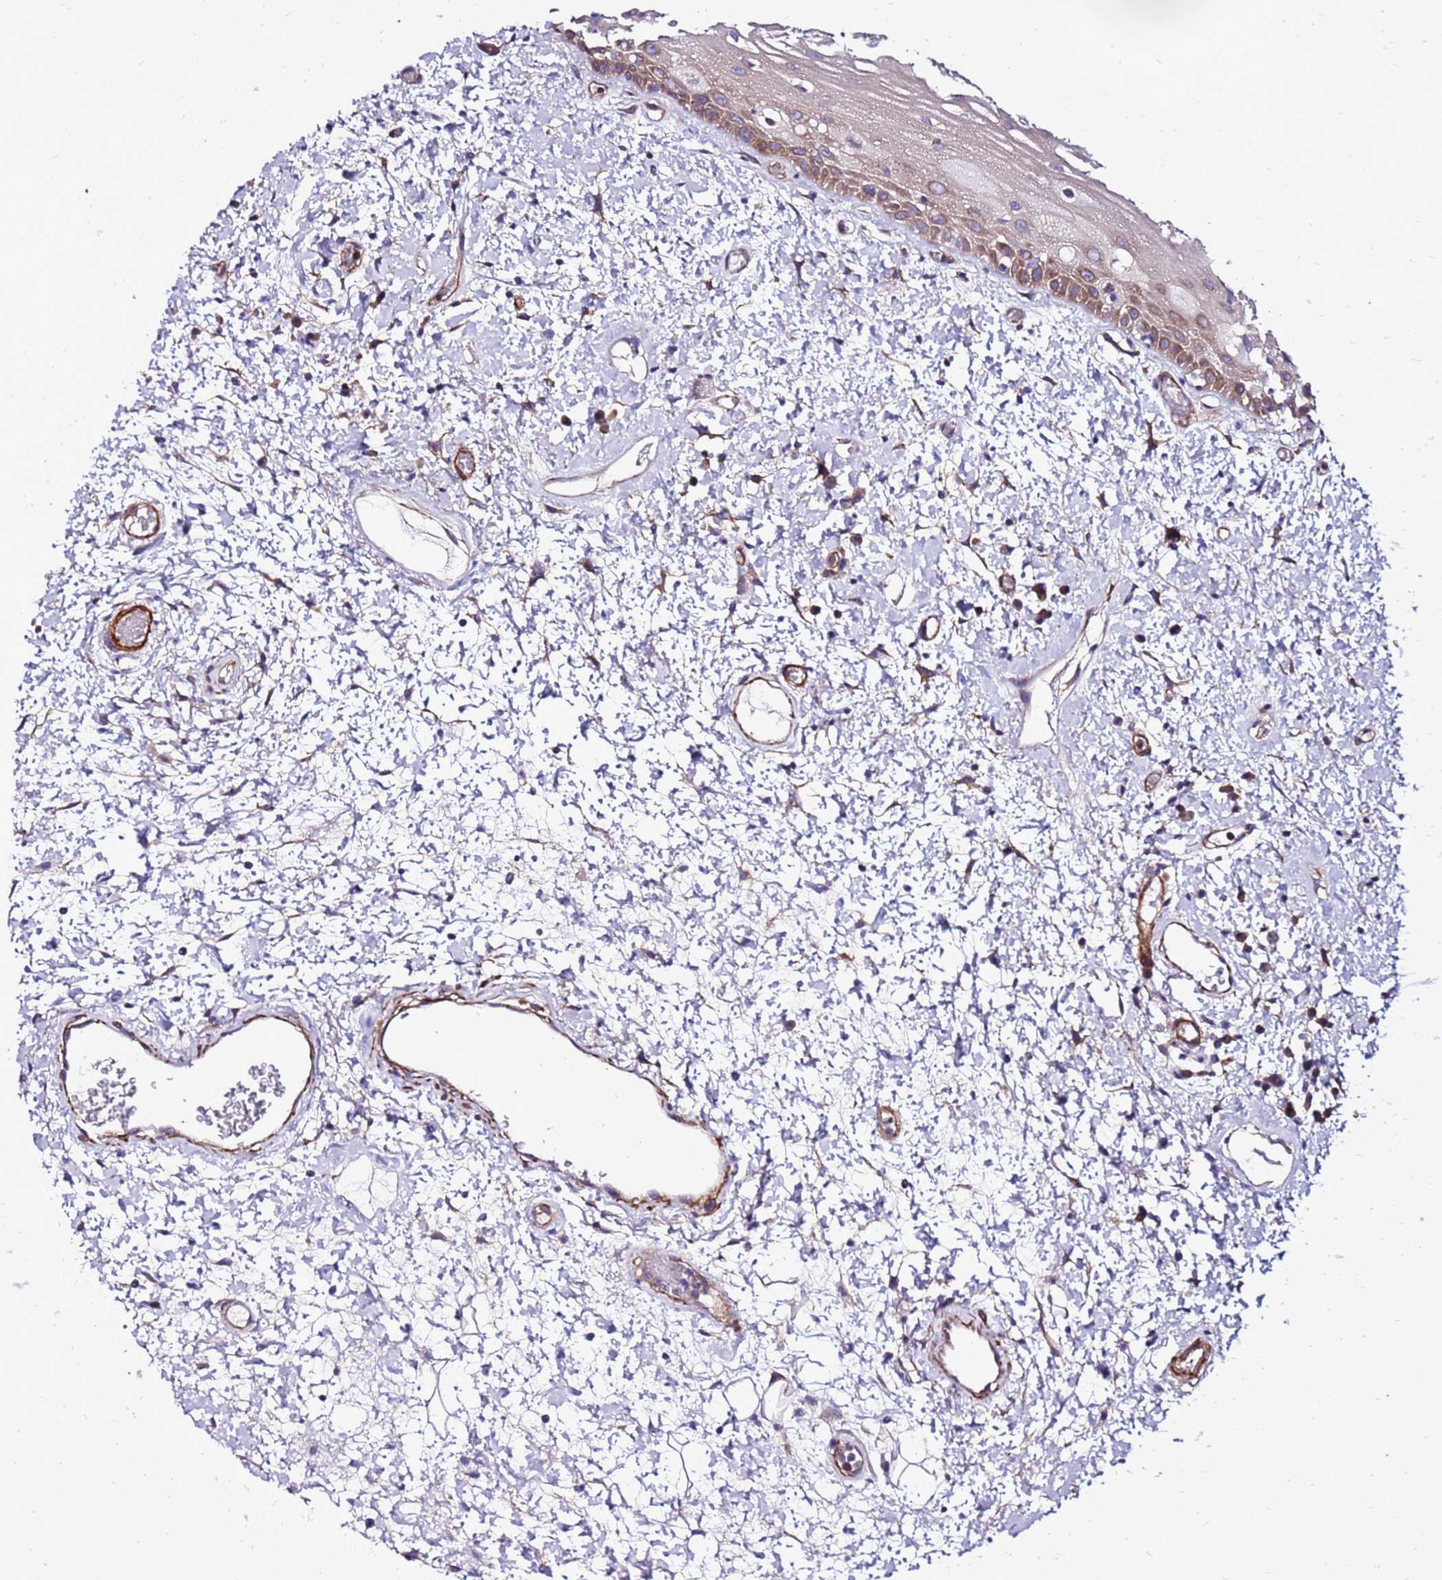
{"staining": {"intensity": "moderate", "quantity": "25%-75%", "location": "cytoplasmic/membranous"}, "tissue": "oral mucosa", "cell_type": "Squamous epithelial cells", "image_type": "normal", "snomed": [{"axis": "morphology", "description": "Normal tissue, NOS"}, {"axis": "topography", "description": "Oral tissue"}], "caption": "Unremarkable oral mucosa displays moderate cytoplasmic/membranous expression in approximately 25%-75% of squamous epithelial cells (DAB IHC with brightfield microscopy, high magnification)..", "gene": "EI24", "patient": {"sex": "female", "age": 76}}